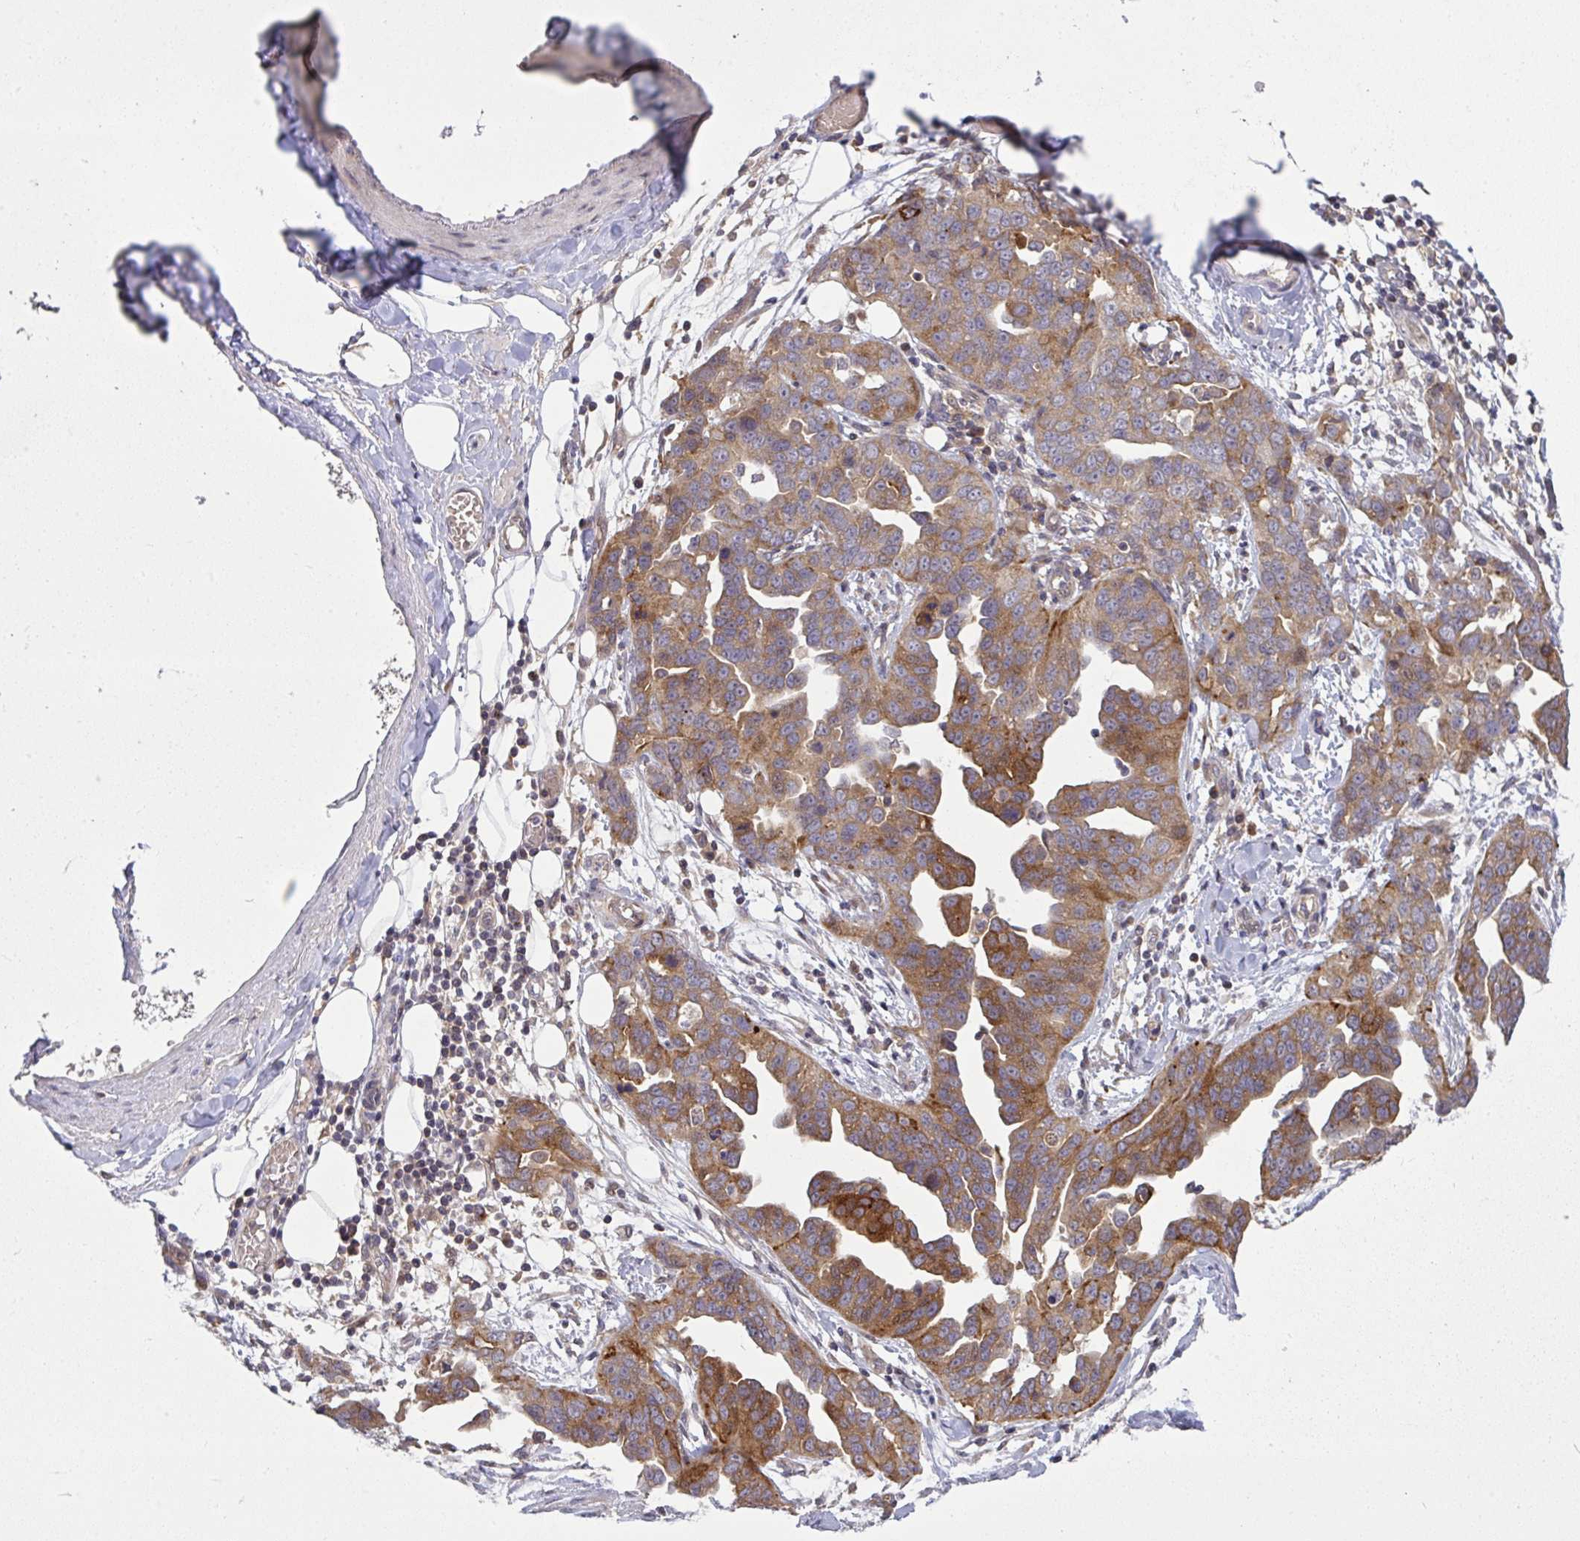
{"staining": {"intensity": "moderate", "quantity": ">75%", "location": "cytoplasmic/membranous"}, "tissue": "ovarian cancer", "cell_type": "Tumor cells", "image_type": "cancer", "snomed": [{"axis": "morphology", "description": "Cystadenocarcinoma, serous, NOS"}, {"axis": "topography", "description": "Ovary"}], "caption": "Immunohistochemistry (IHC) of ovarian cancer (serous cystadenocarcinoma) displays medium levels of moderate cytoplasmic/membranous positivity in about >75% of tumor cells. Immunohistochemistry (IHC) stains the protein in brown and the nuclei are stained blue.", "gene": "SLC9A6", "patient": {"sex": "female", "age": 75}}